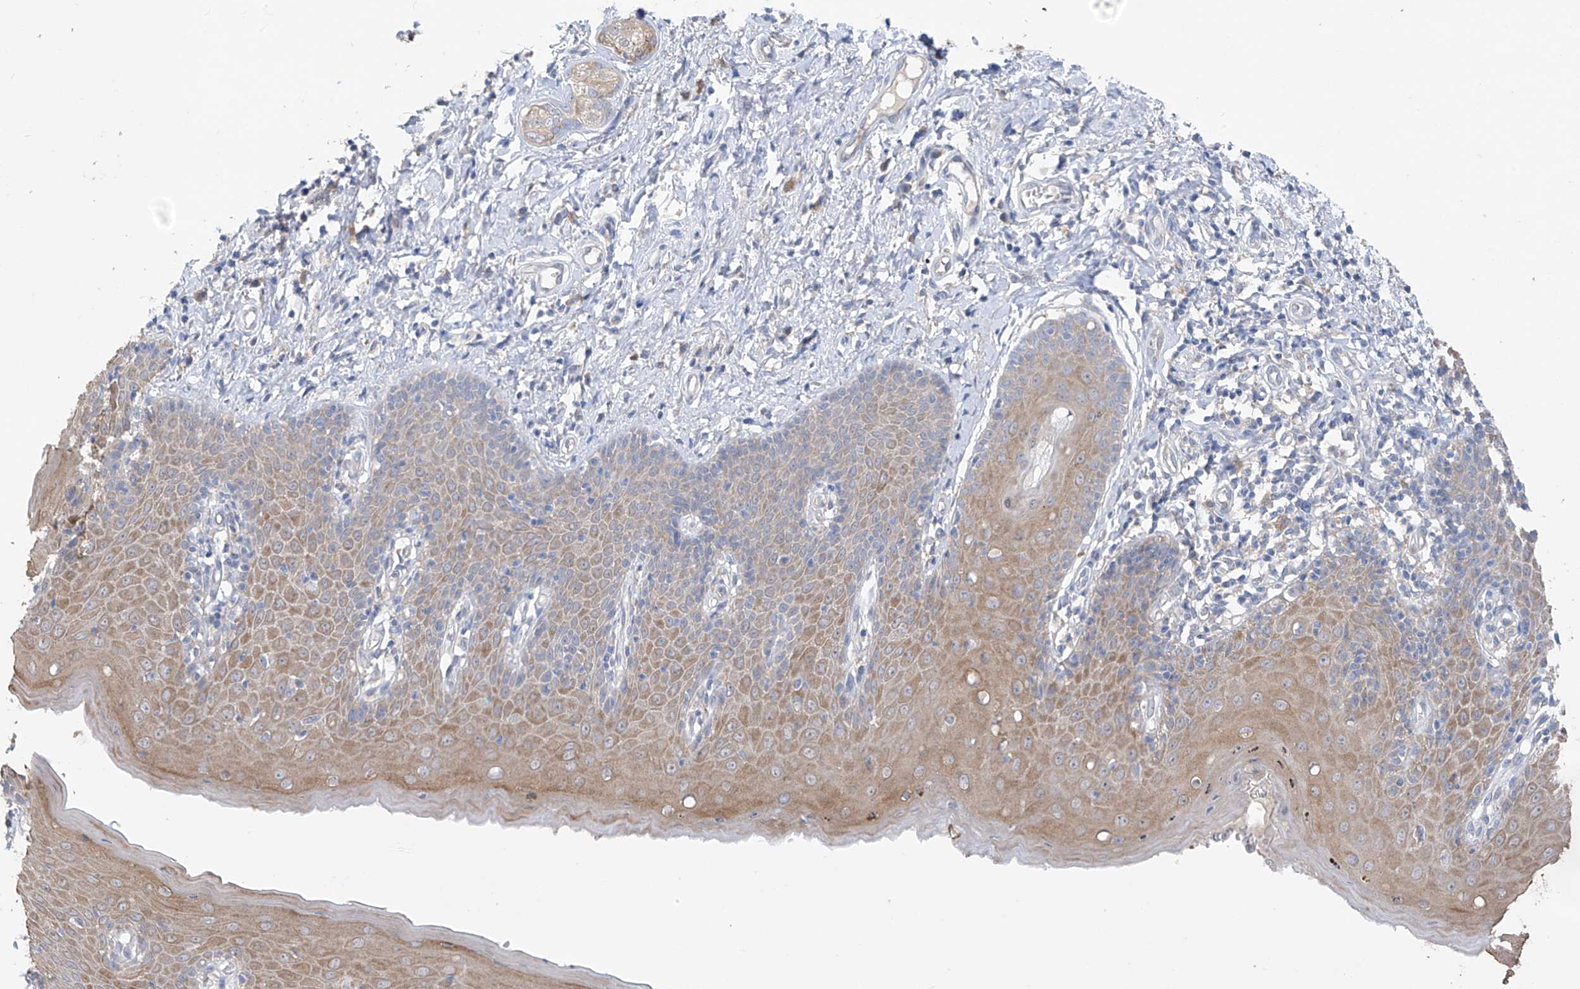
{"staining": {"intensity": "moderate", "quantity": ">75%", "location": "cytoplasmic/membranous"}, "tissue": "skin", "cell_type": "Epidermal cells", "image_type": "normal", "snomed": [{"axis": "morphology", "description": "Normal tissue, NOS"}, {"axis": "topography", "description": "Vulva"}], "caption": "Normal skin exhibits moderate cytoplasmic/membranous expression in about >75% of epidermal cells, visualized by immunohistochemistry.", "gene": "RPL4", "patient": {"sex": "female", "age": 66}}